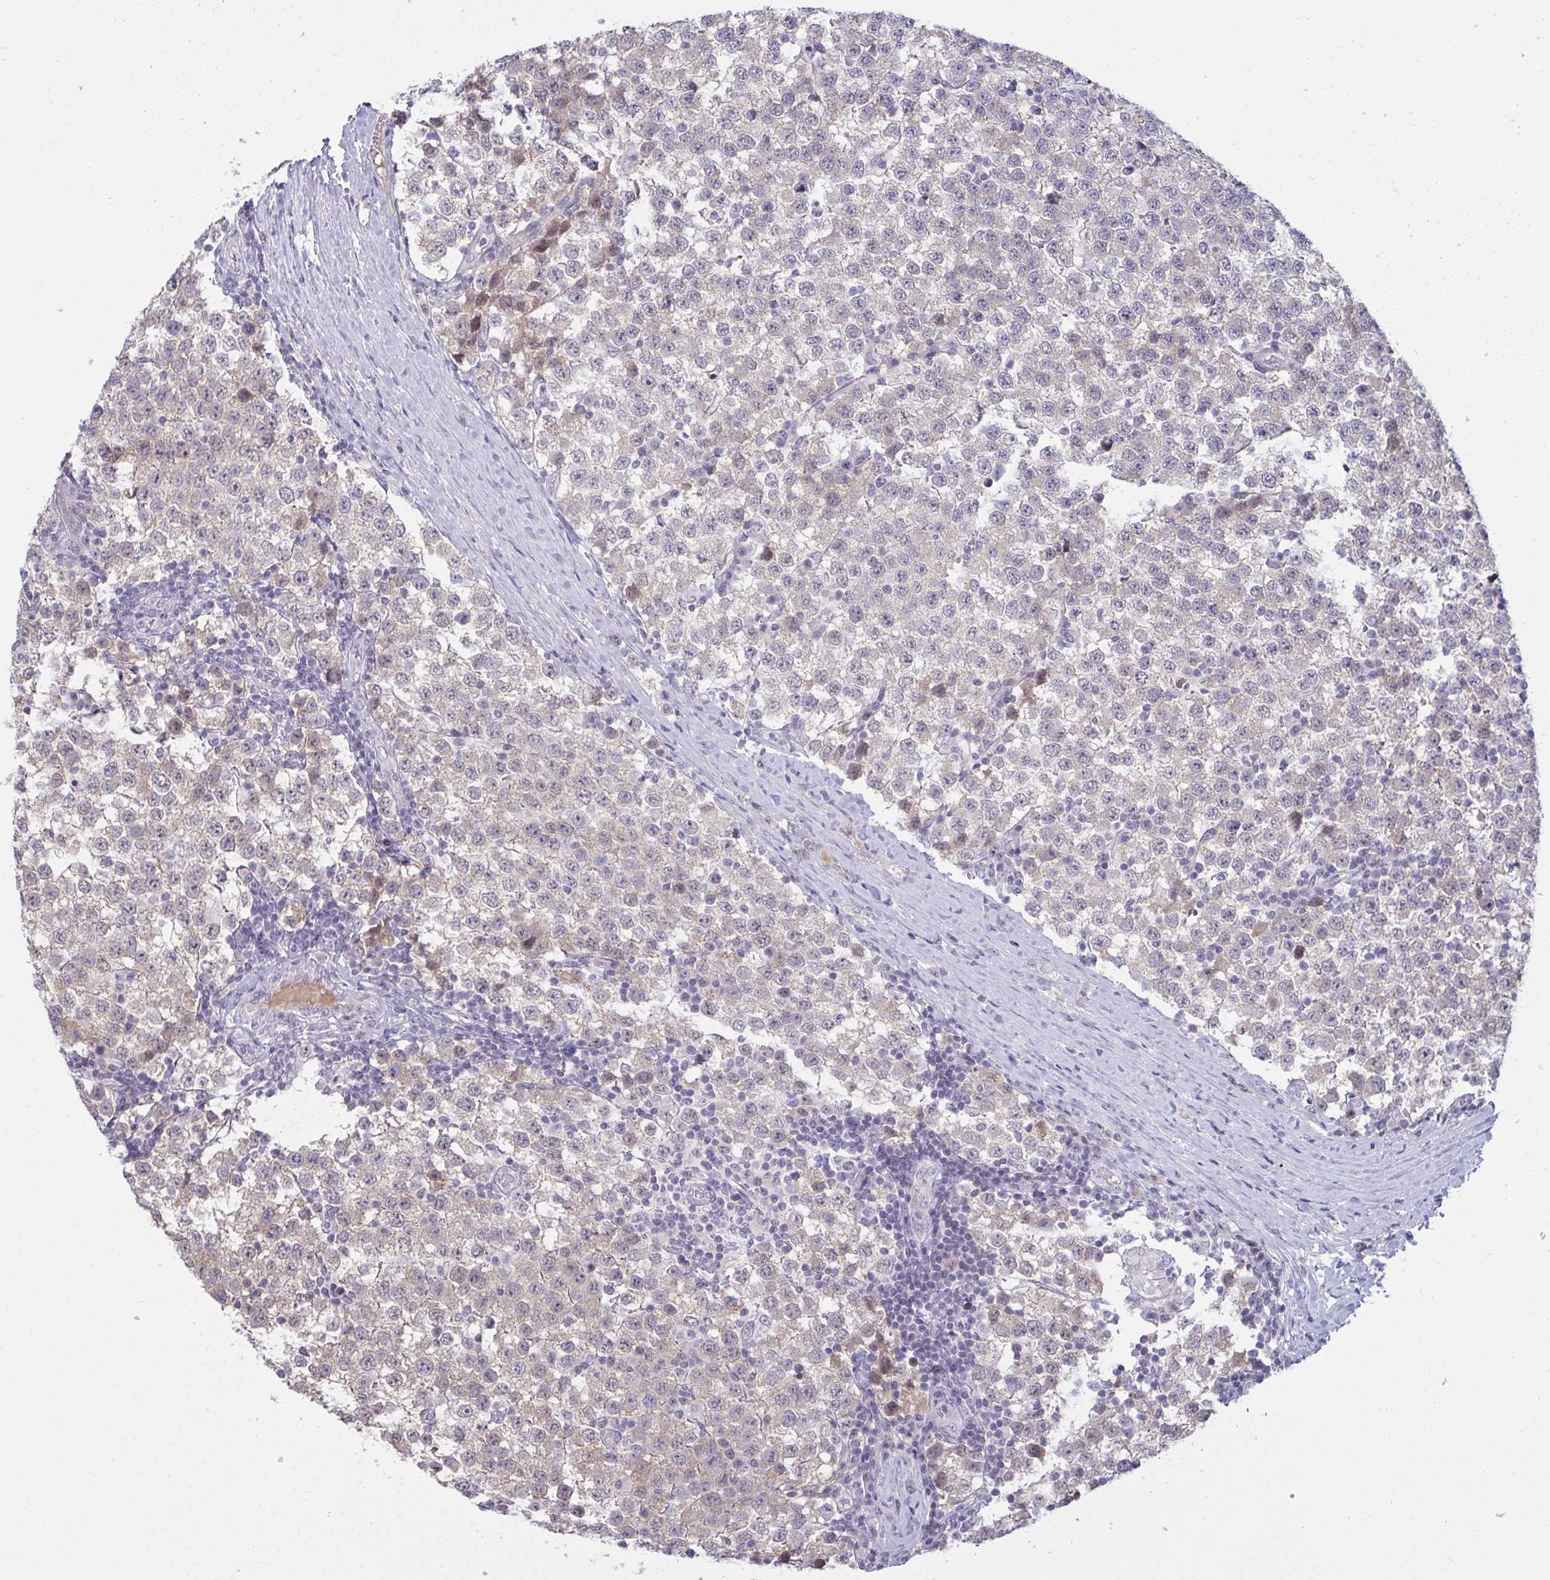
{"staining": {"intensity": "negative", "quantity": "none", "location": "none"}, "tissue": "testis cancer", "cell_type": "Tumor cells", "image_type": "cancer", "snomed": [{"axis": "morphology", "description": "Seminoma, NOS"}, {"axis": "topography", "description": "Testis"}], "caption": "IHC of human testis cancer demonstrates no positivity in tumor cells.", "gene": "RNASEH1", "patient": {"sex": "male", "age": 34}}